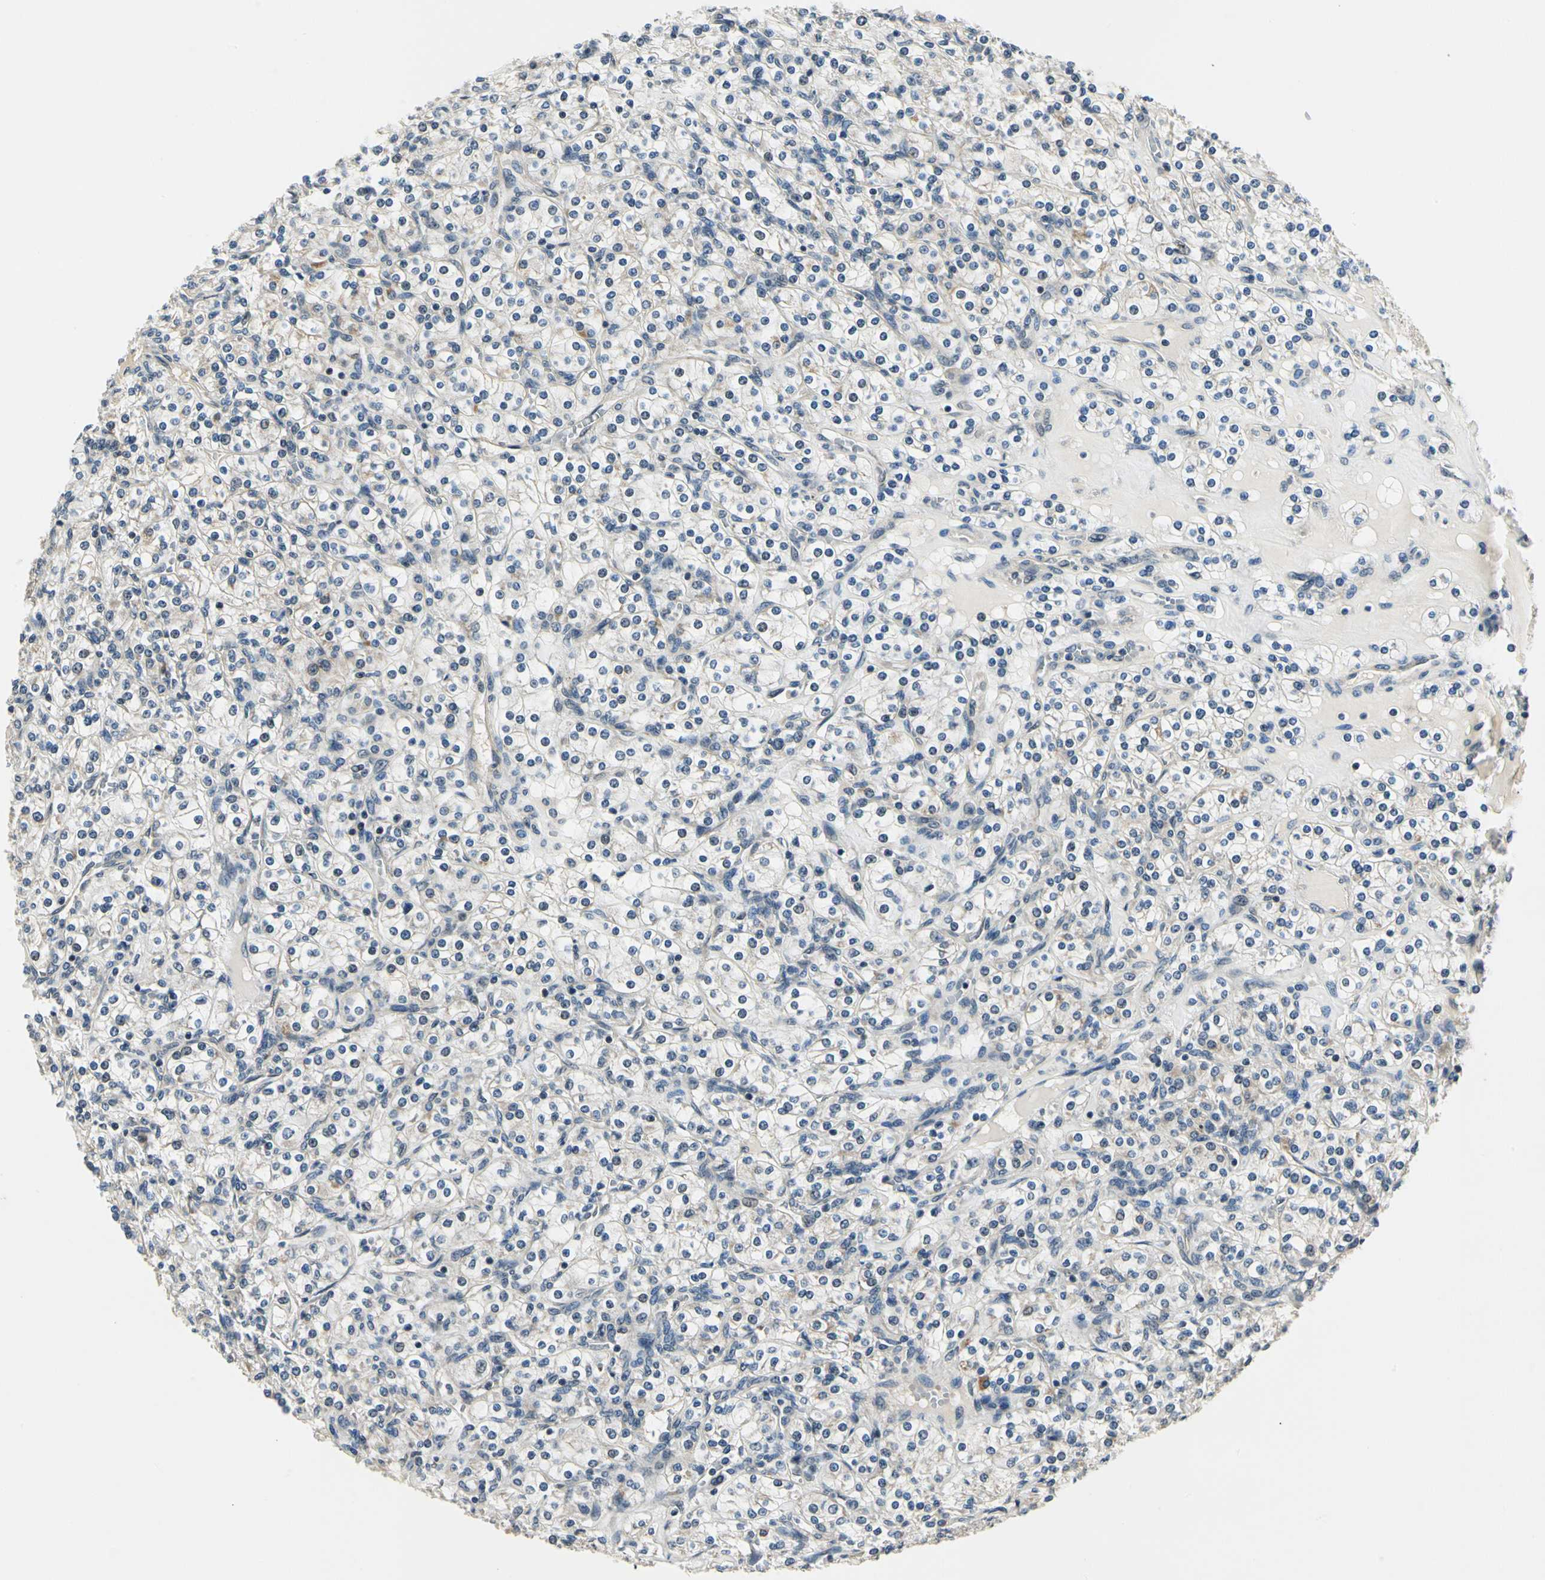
{"staining": {"intensity": "negative", "quantity": "none", "location": "none"}, "tissue": "renal cancer", "cell_type": "Tumor cells", "image_type": "cancer", "snomed": [{"axis": "morphology", "description": "Adenocarcinoma, NOS"}, {"axis": "topography", "description": "Kidney"}], "caption": "DAB immunohistochemical staining of renal cancer (adenocarcinoma) demonstrates no significant expression in tumor cells.", "gene": "PDK2", "patient": {"sex": "male", "age": 77}}